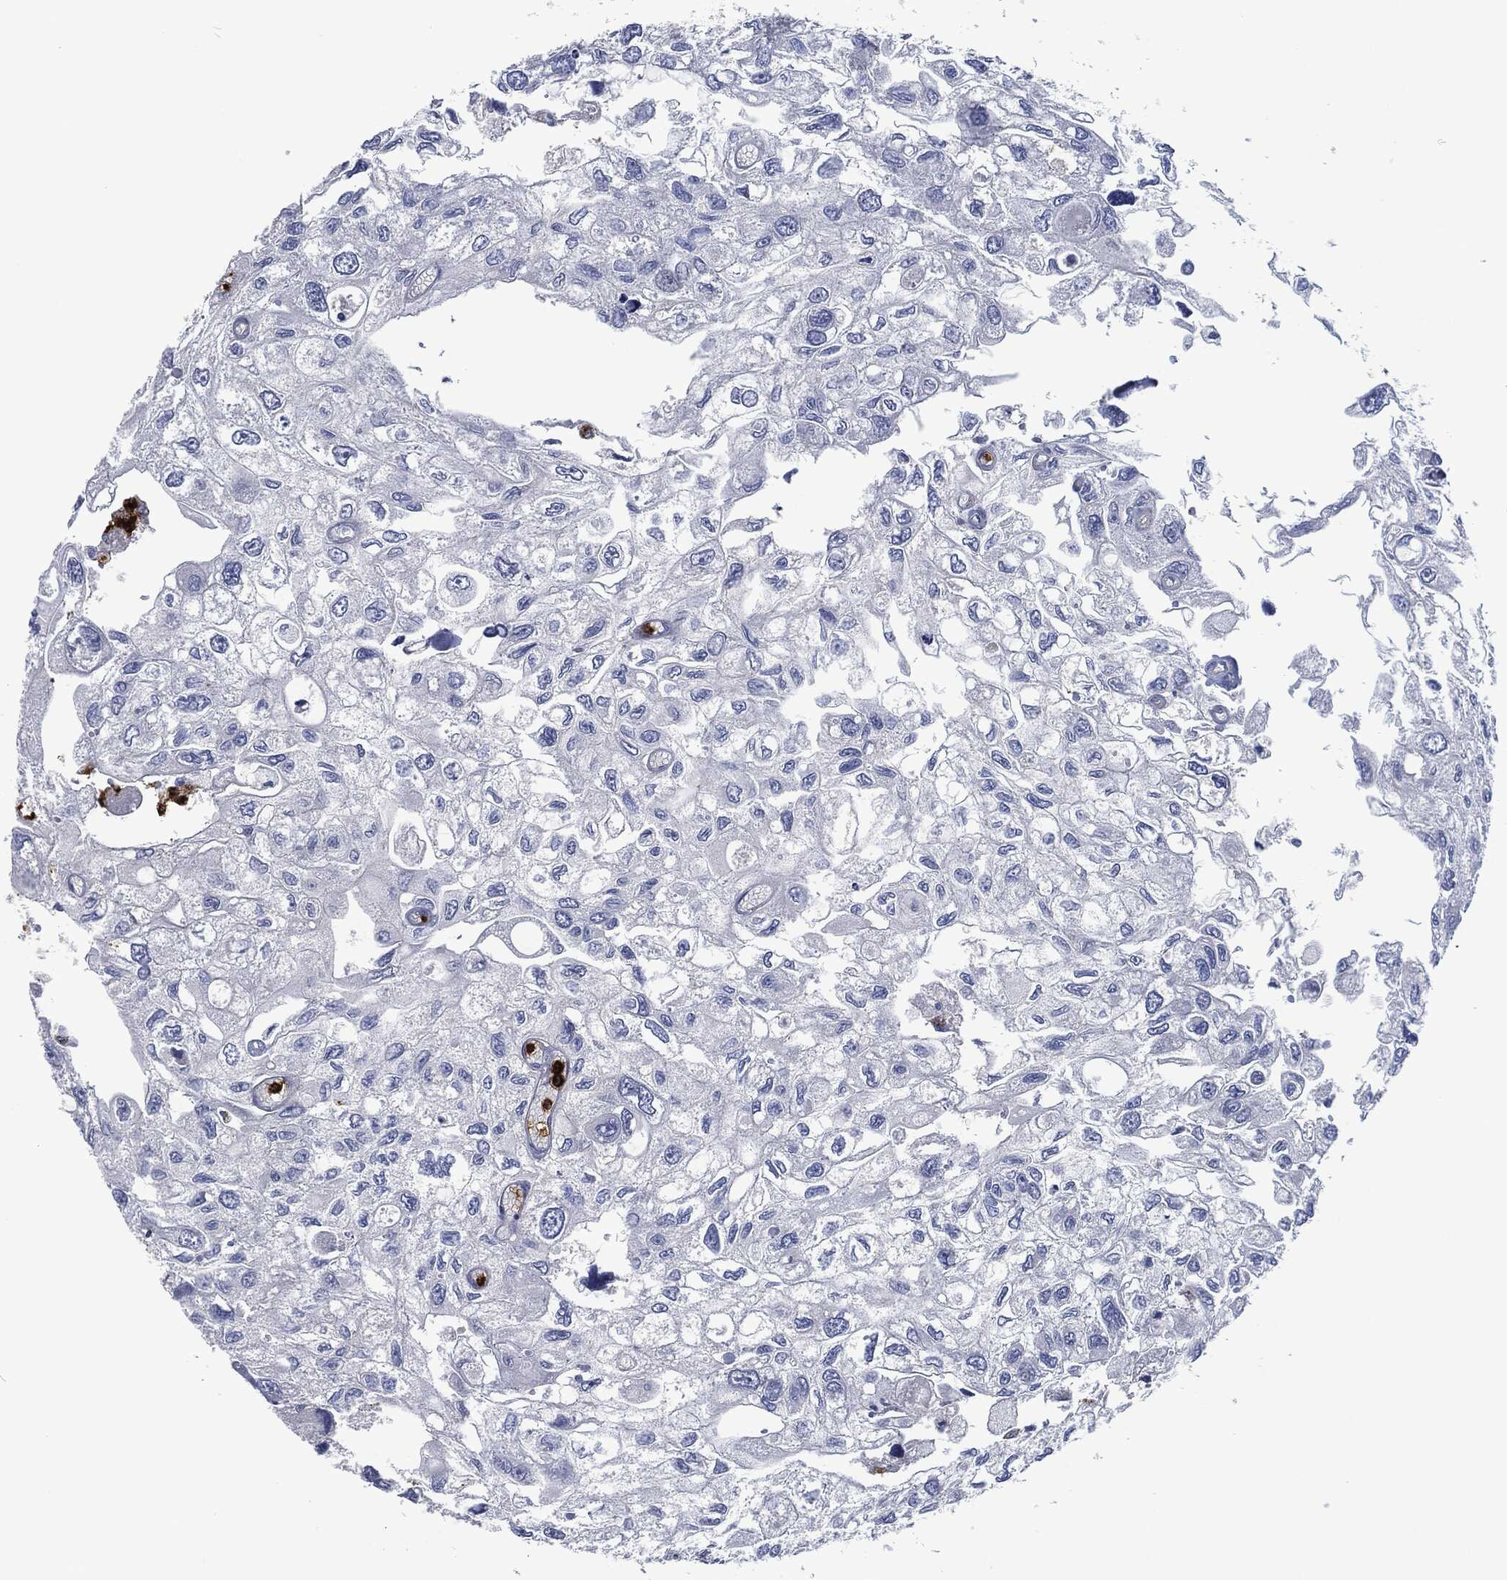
{"staining": {"intensity": "negative", "quantity": "none", "location": "none"}, "tissue": "urothelial cancer", "cell_type": "Tumor cells", "image_type": "cancer", "snomed": [{"axis": "morphology", "description": "Urothelial carcinoma, High grade"}, {"axis": "topography", "description": "Urinary bladder"}], "caption": "A high-resolution micrograph shows immunohistochemistry (IHC) staining of high-grade urothelial carcinoma, which exhibits no significant staining in tumor cells.", "gene": "MPO", "patient": {"sex": "male", "age": 59}}